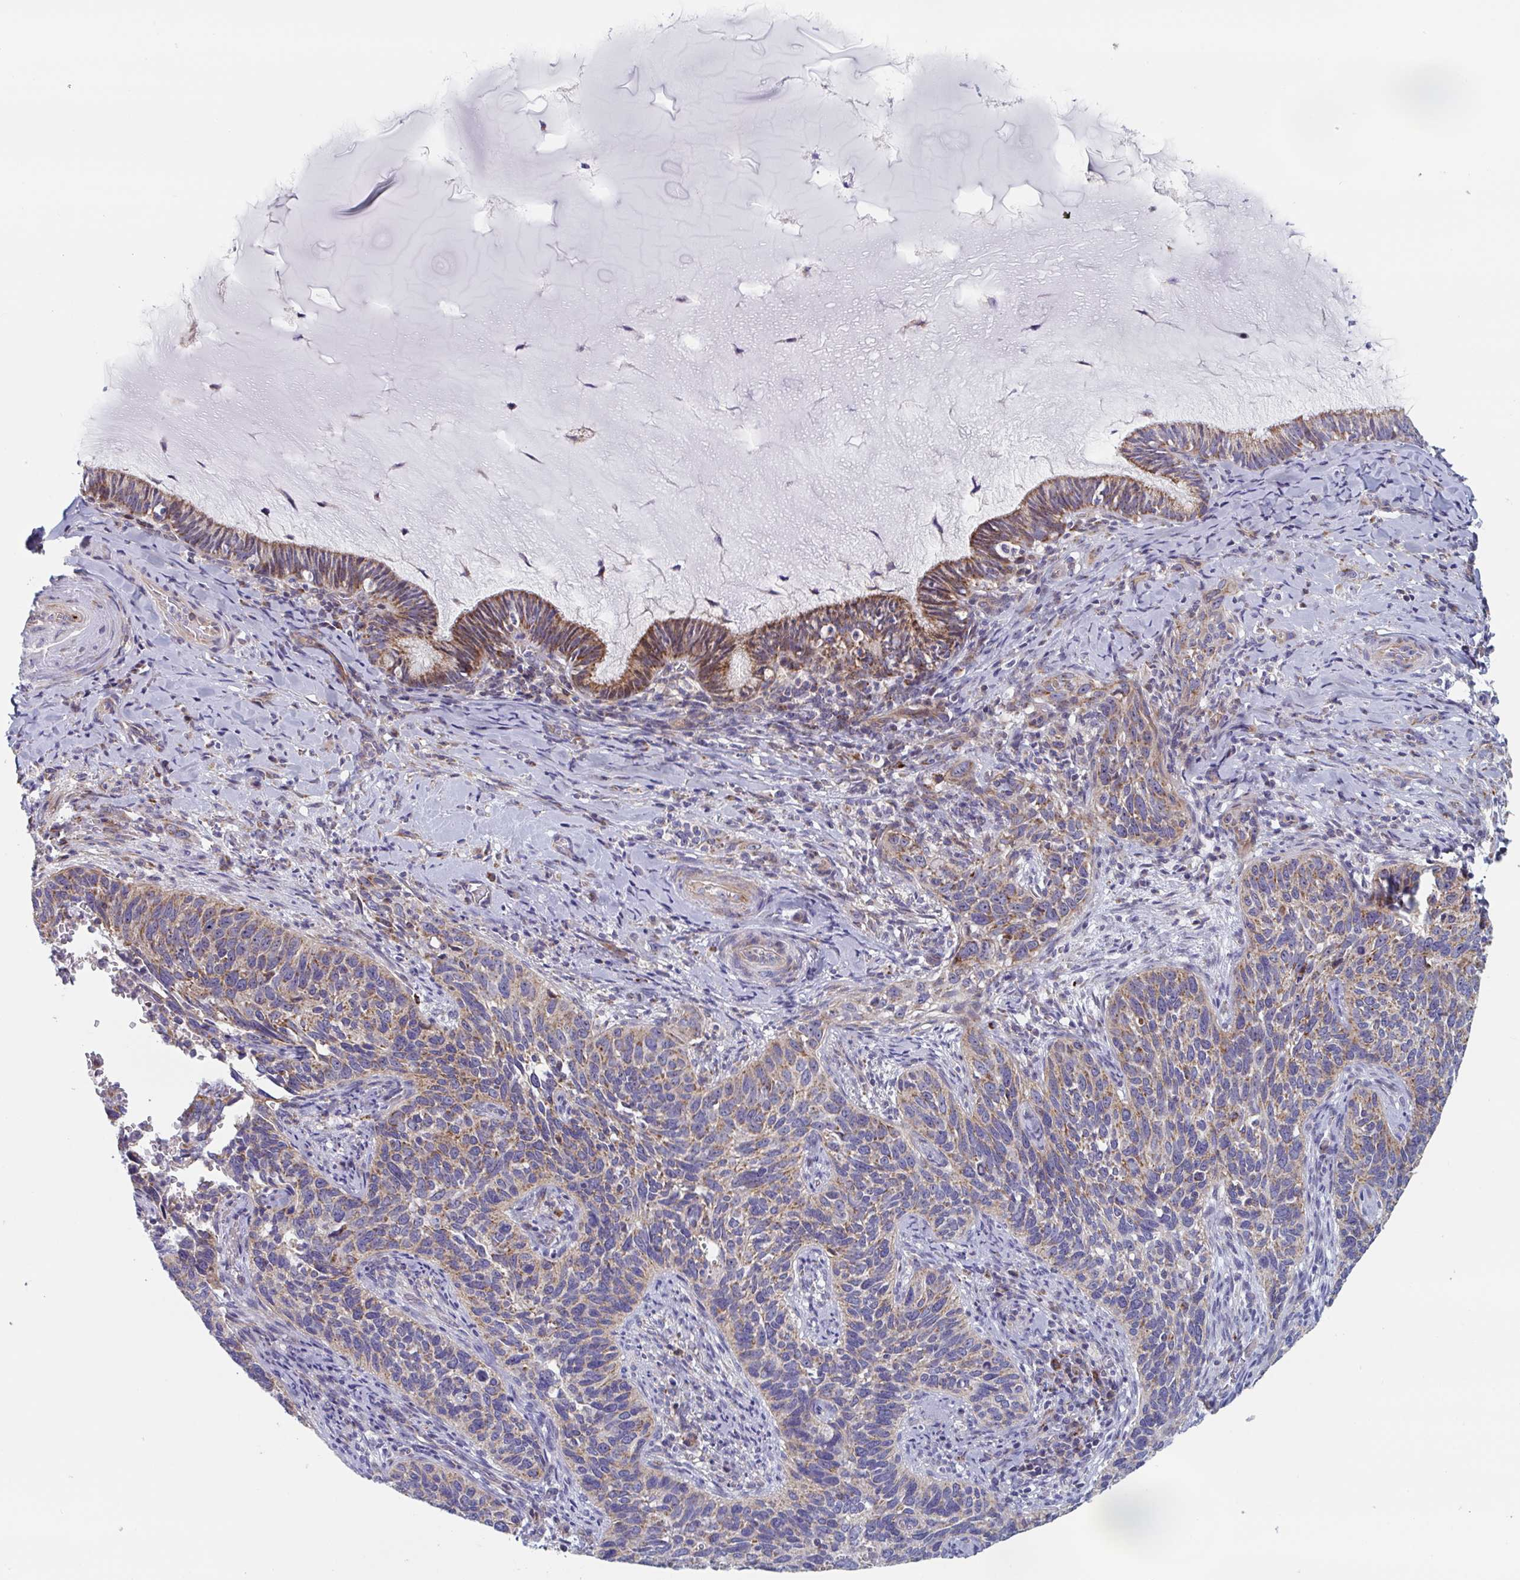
{"staining": {"intensity": "weak", "quantity": "25%-75%", "location": "cytoplasmic/membranous"}, "tissue": "cervical cancer", "cell_type": "Tumor cells", "image_type": "cancer", "snomed": [{"axis": "morphology", "description": "Squamous cell carcinoma, NOS"}, {"axis": "topography", "description": "Cervix"}], "caption": "Weak cytoplasmic/membranous positivity is present in approximately 25%-75% of tumor cells in cervical cancer.", "gene": "MRPL53", "patient": {"sex": "female", "age": 51}}